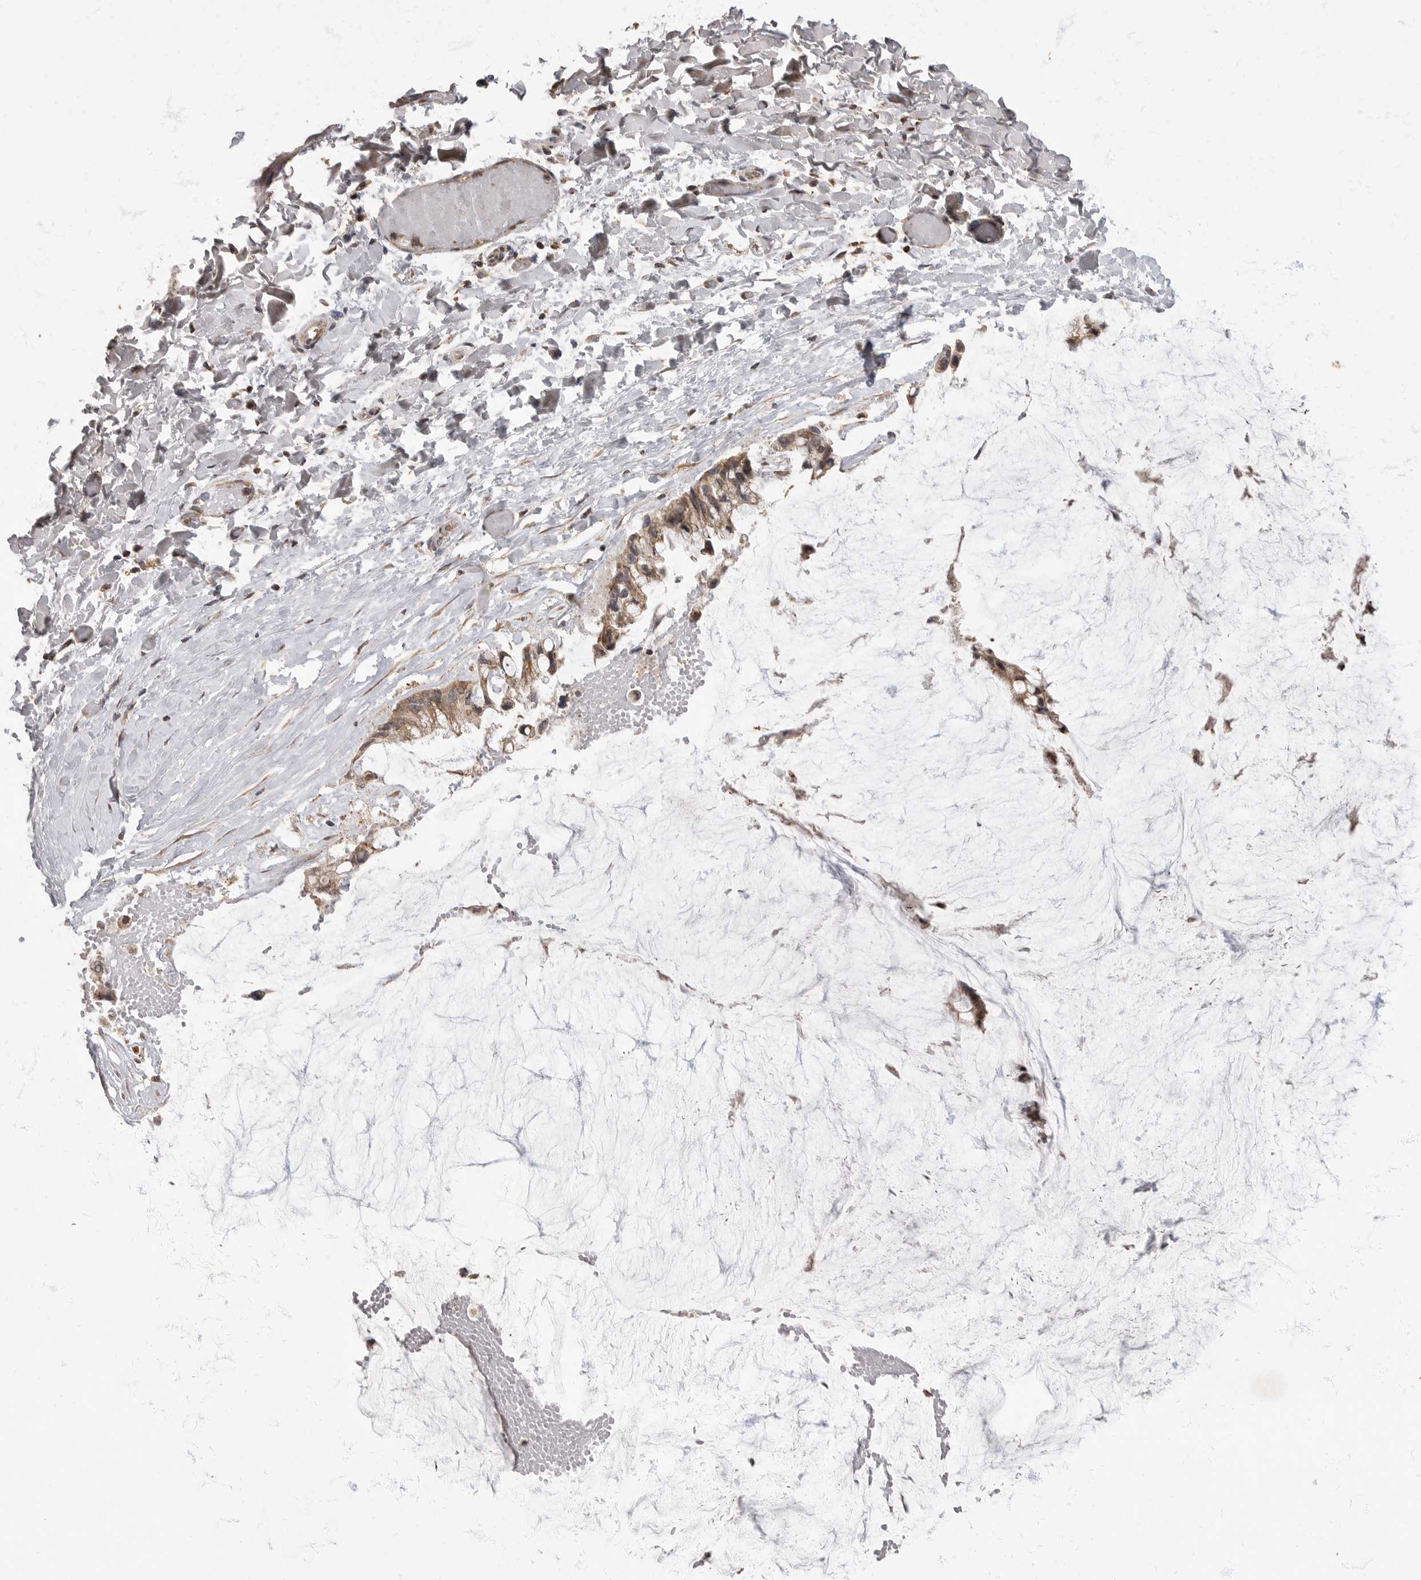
{"staining": {"intensity": "moderate", "quantity": ">75%", "location": "cytoplasmic/membranous"}, "tissue": "ovarian cancer", "cell_type": "Tumor cells", "image_type": "cancer", "snomed": [{"axis": "morphology", "description": "Cystadenocarcinoma, mucinous, NOS"}, {"axis": "topography", "description": "Ovary"}], "caption": "Immunohistochemistry (IHC) (DAB (3,3'-diaminobenzidine)) staining of human ovarian cancer (mucinous cystadenocarcinoma) reveals moderate cytoplasmic/membranous protein expression in approximately >75% of tumor cells.", "gene": "MAFG", "patient": {"sex": "female", "age": 39}}